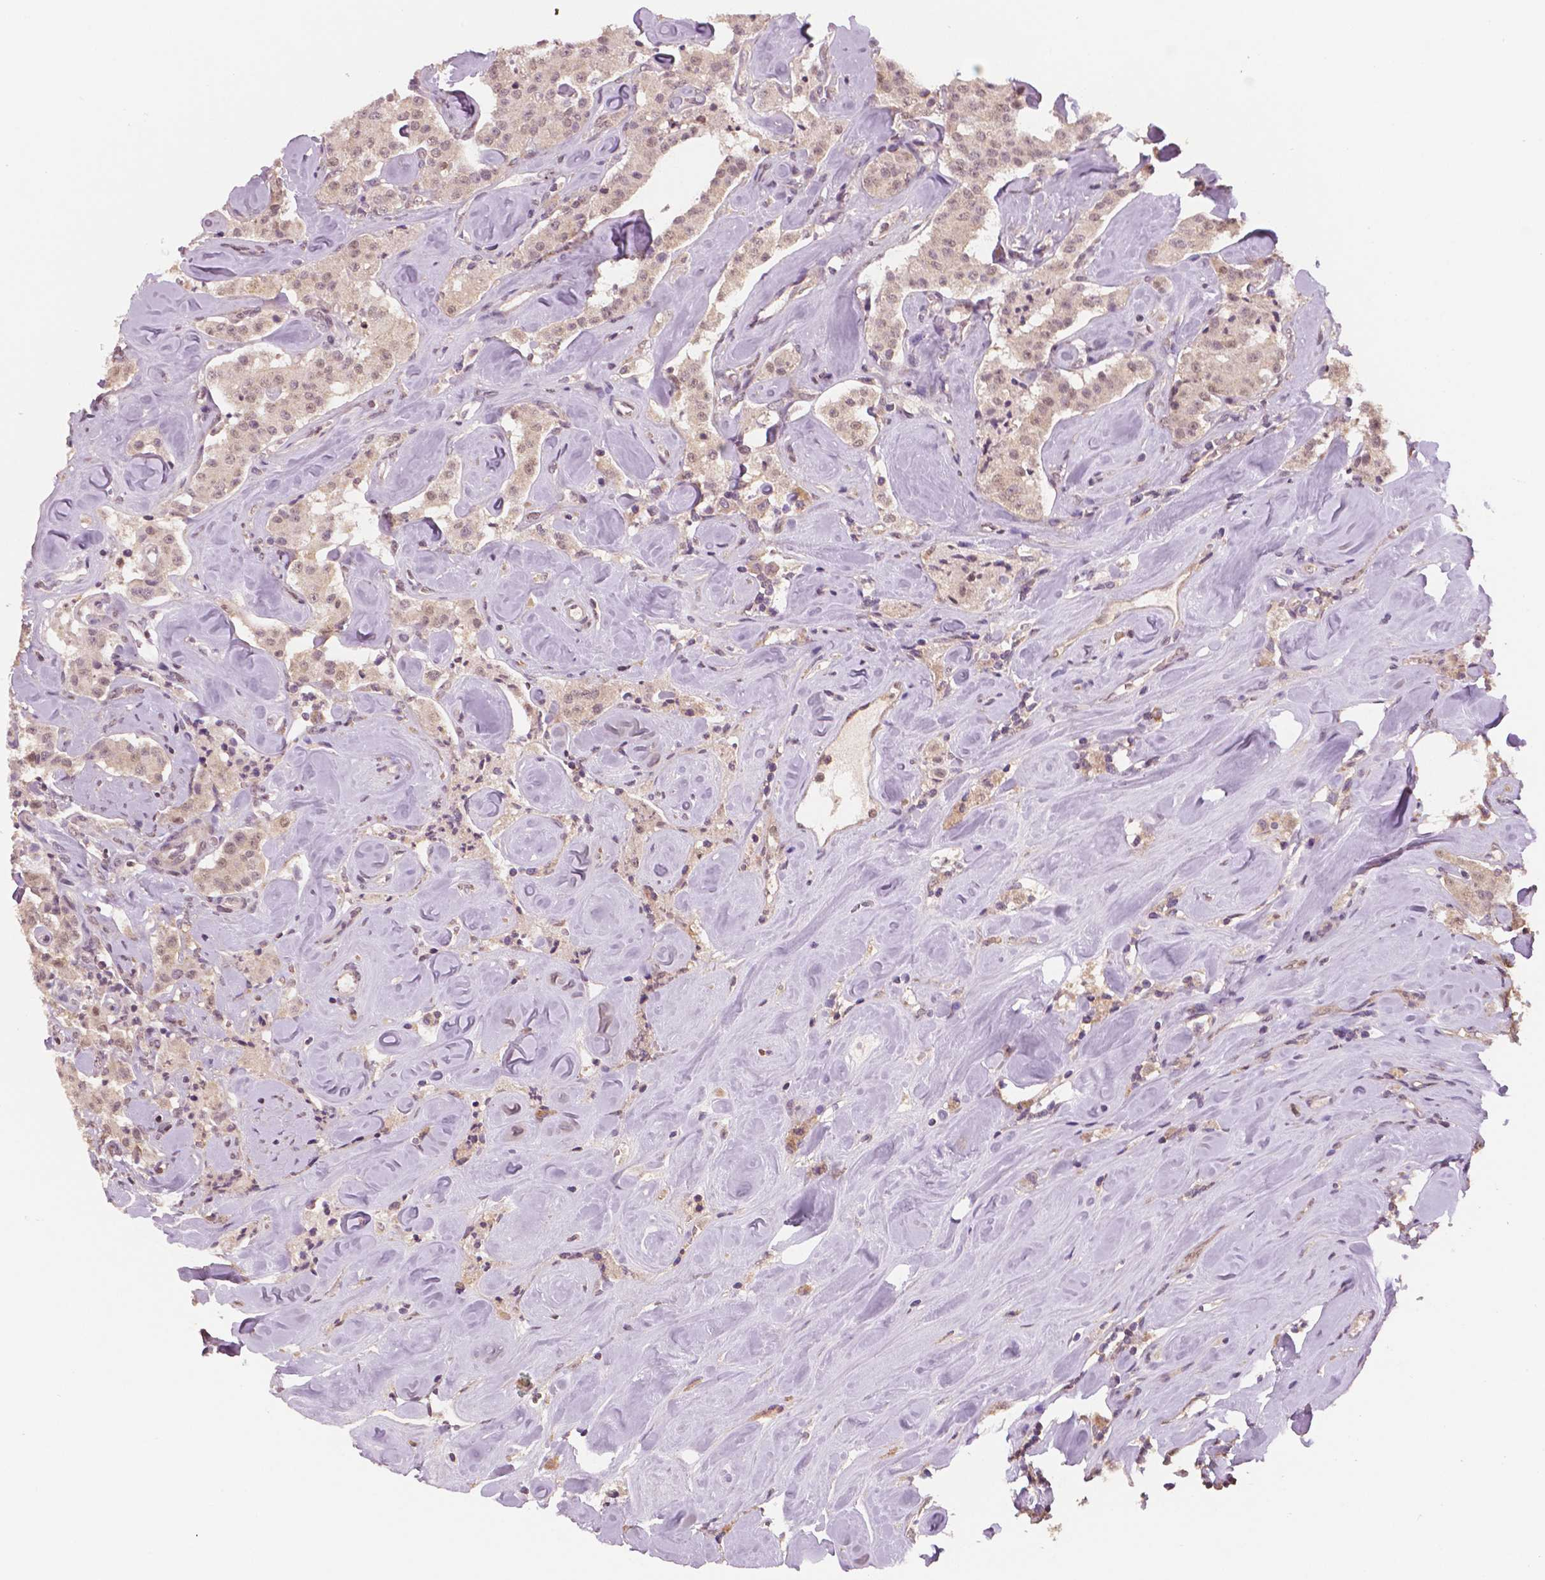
{"staining": {"intensity": "negative", "quantity": "none", "location": "none"}, "tissue": "carcinoid", "cell_type": "Tumor cells", "image_type": "cancer", "snomed": [{"axis": "morphology", "description": "Carcinoid, malignant, NOS"}, {"axis": "topography", "description": "Pancreas"}], "caption": "The immunohistochemistry (IHC) image has no significant staining in tumor cells of carcinoid (malignant) tissue.", "gene": "STAT3", "patient": {"sex": "male", "age": 41}}